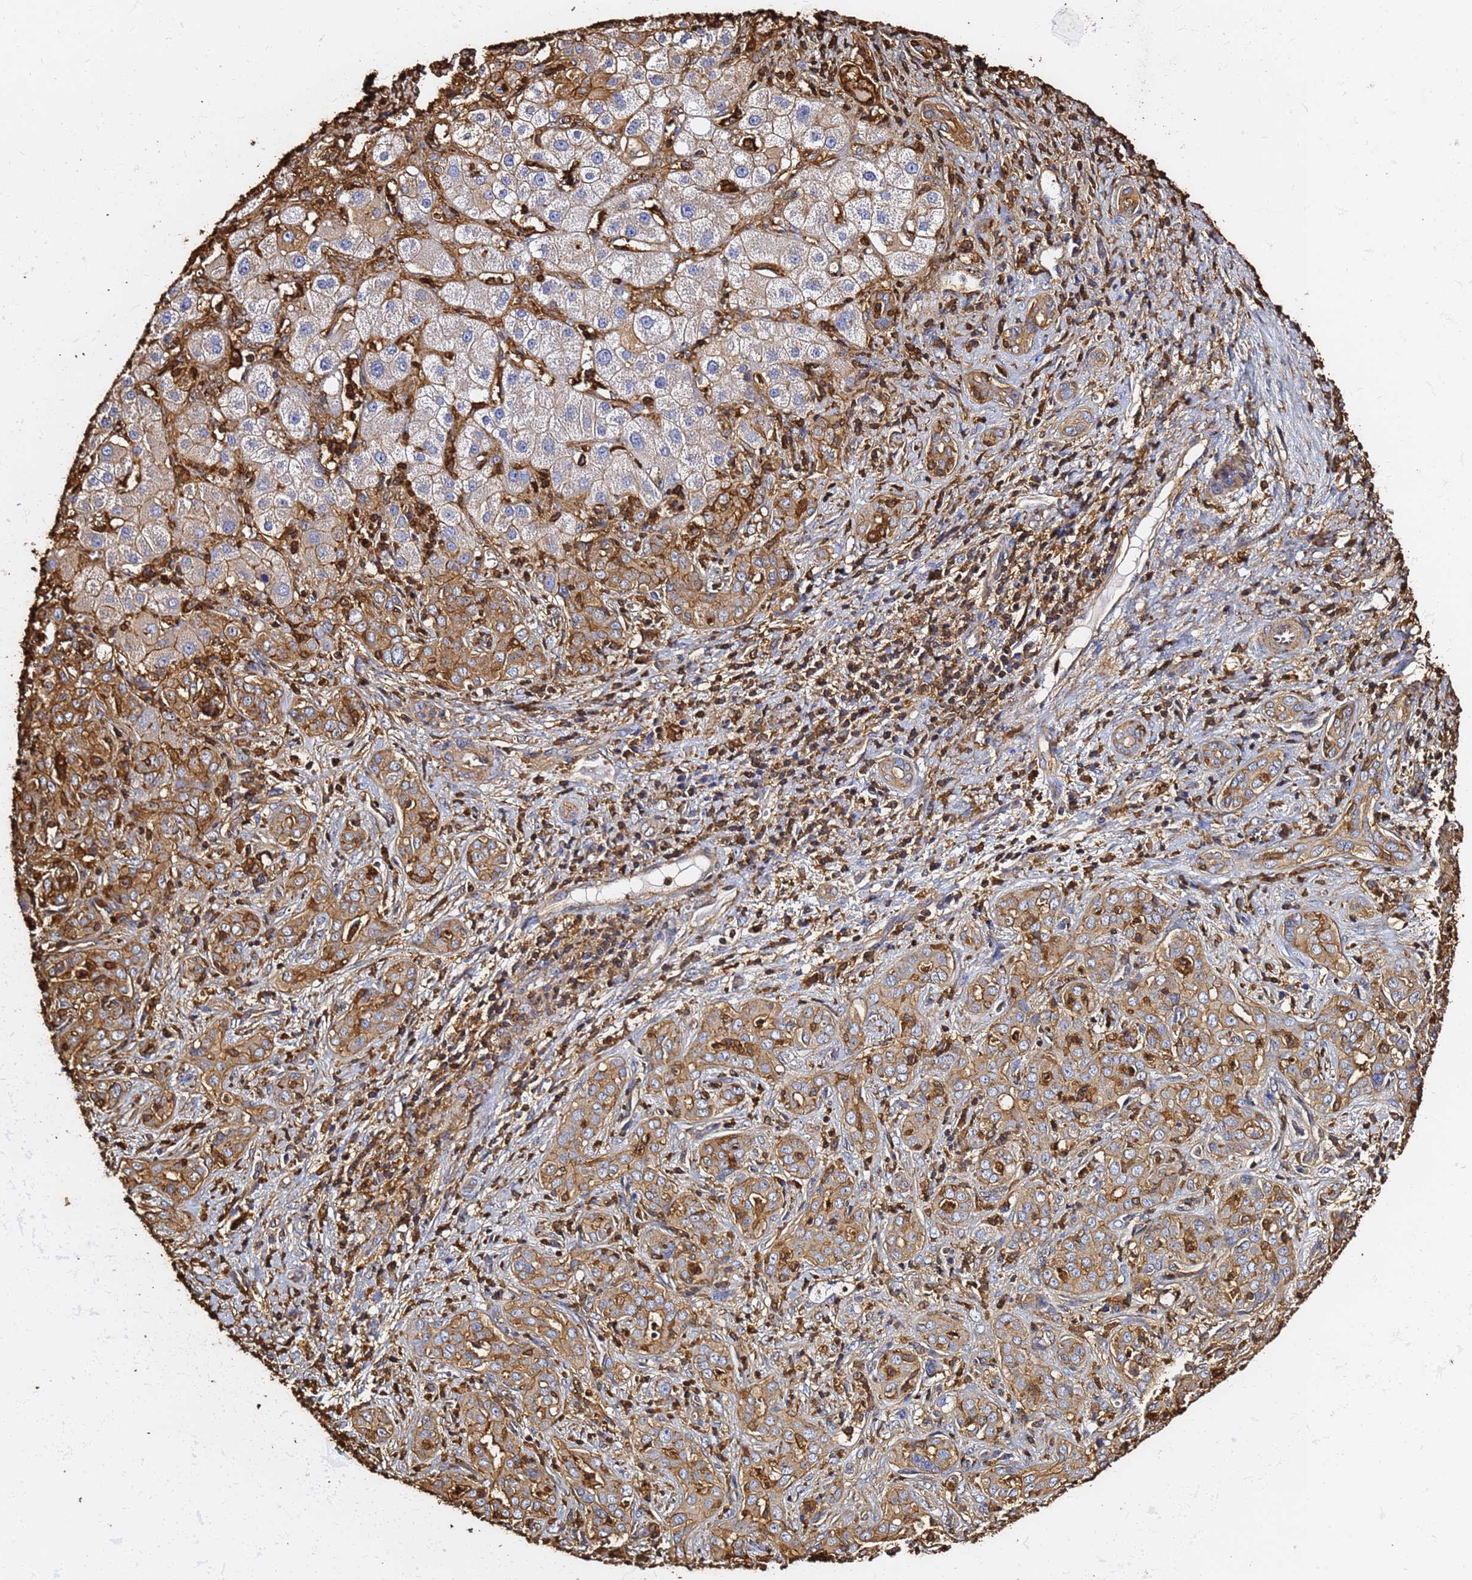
{"staining": {"intensity": "strong", "quantity": ">75%", "location": "cytoplasmic/membranous"}, "tissue": "liver cancer", "cell_type": "Tumor cells", "image_type": "cancer", "snomed": [{"axis": "morphology", "description": "Carcinoma, Hepatocellular, NOS"}, {"axis": "topography", "description": "Liver"}], "caption": "IHC photomicrograph of liver cancer stained for a protein (brown), which demonstrates high levels of strong cytoplasmic/membranous expression in approximately >75% of tumor cells.", "gene": "ACTB", "patient": {"sex": "female", "age": 43}}